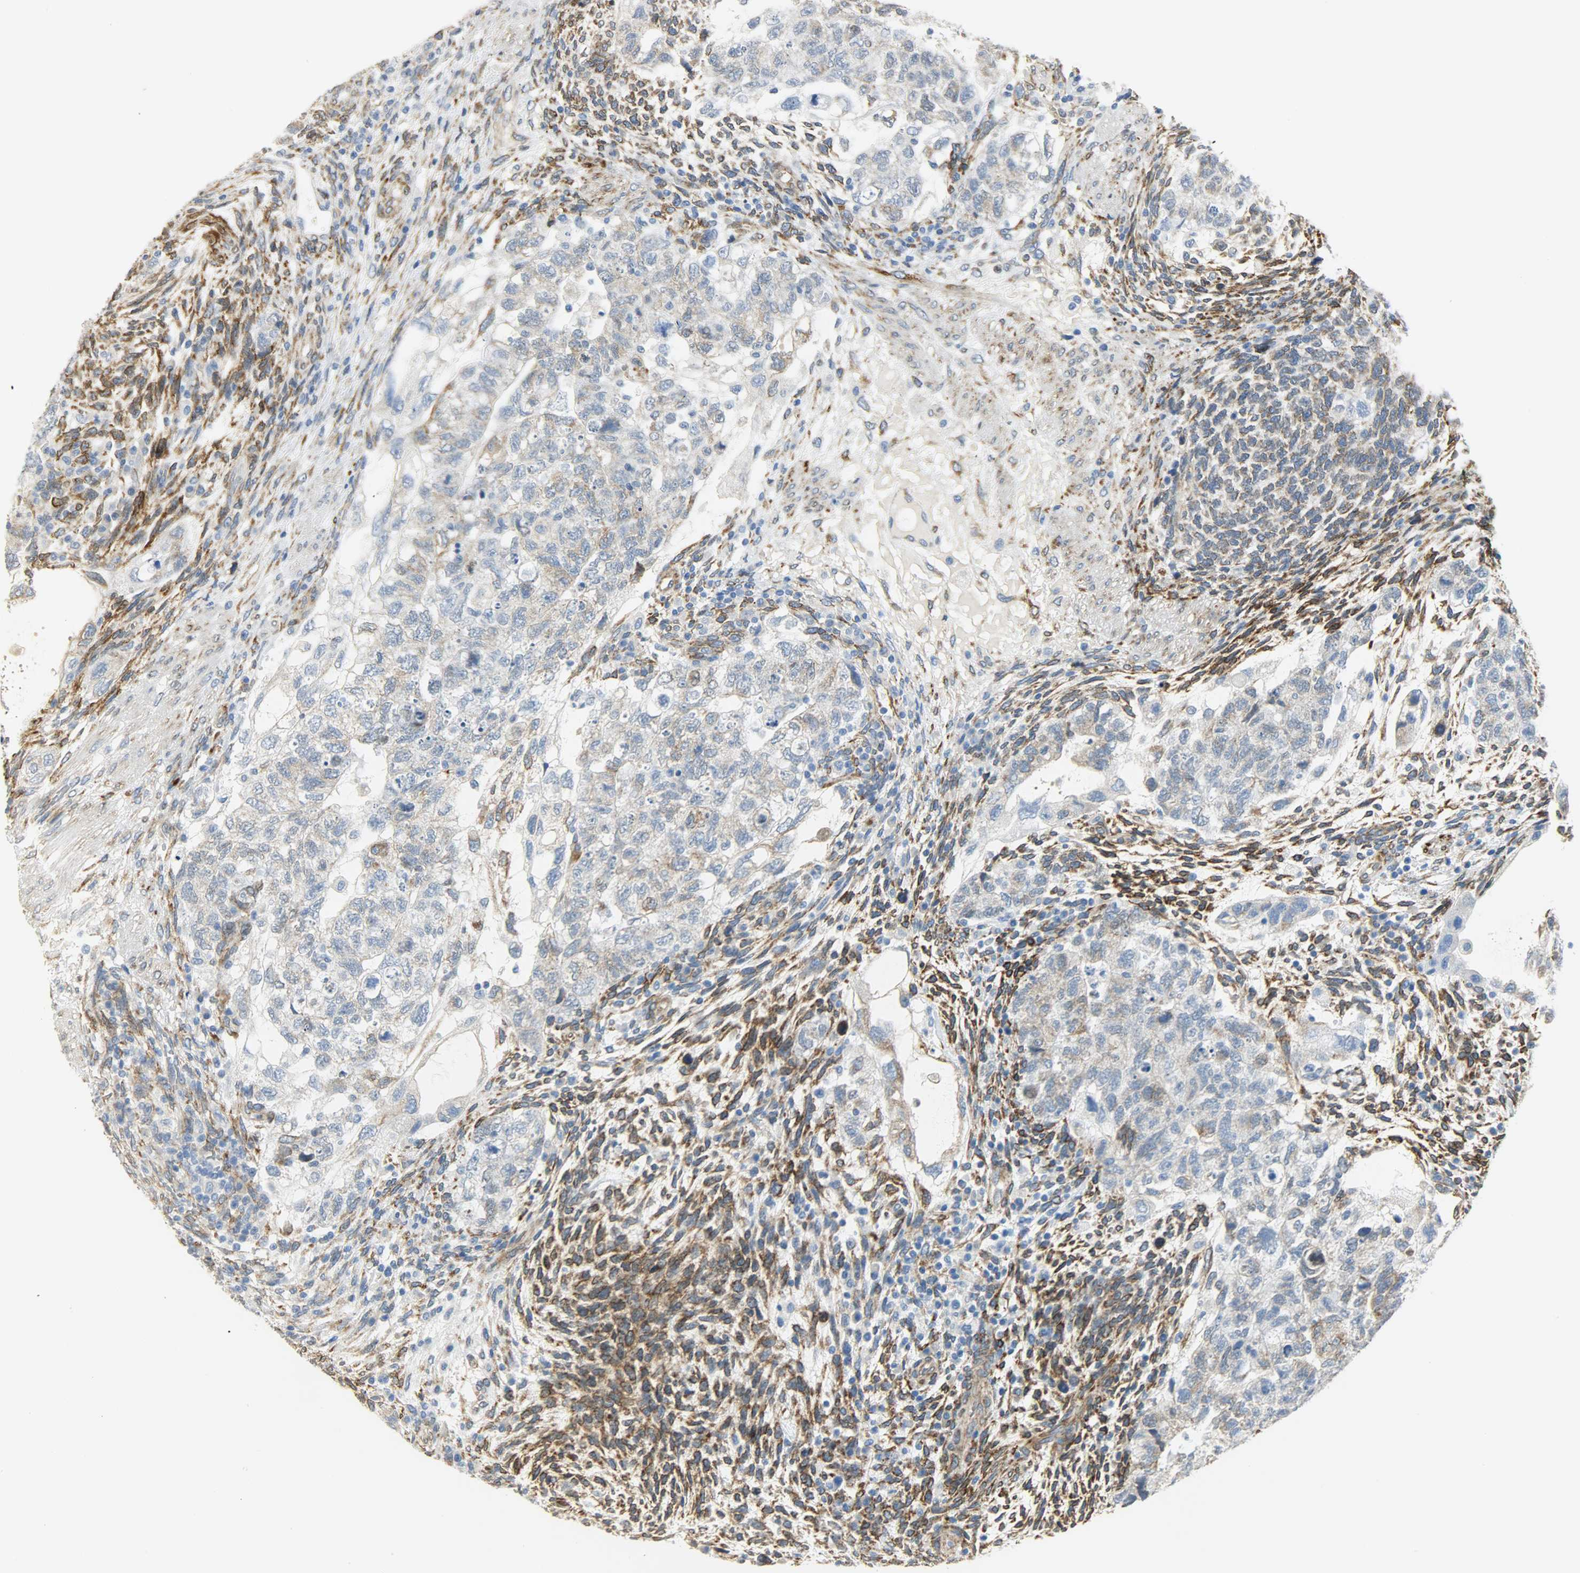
{"staining": {"intensity": "moderate", "quantity": ">75%", "location": "cytoplasmic/membranous"}, "tissue": "testis cancer", "cell_type": "Tumor cells", "image_type": "cancer", "snomed": [{"axis": "morphology", "description": "Normal tissue, NOS"}, {"axis": "morphology", "description": "Carcinoma, Embryonal, NOS"}, {"axis": "topography", "description": "Testis"}], "caption": "Immunohistochemical staining of testis cancer displays medium levels of moderate cytoplasmic/membranous protein staining in approximately >75% of tumor cells. (DAB IHC, brown staining for protein, blue staining for nuclei).", "gene": "PKD2", "patient": {"sex": "male", "age": 36}}